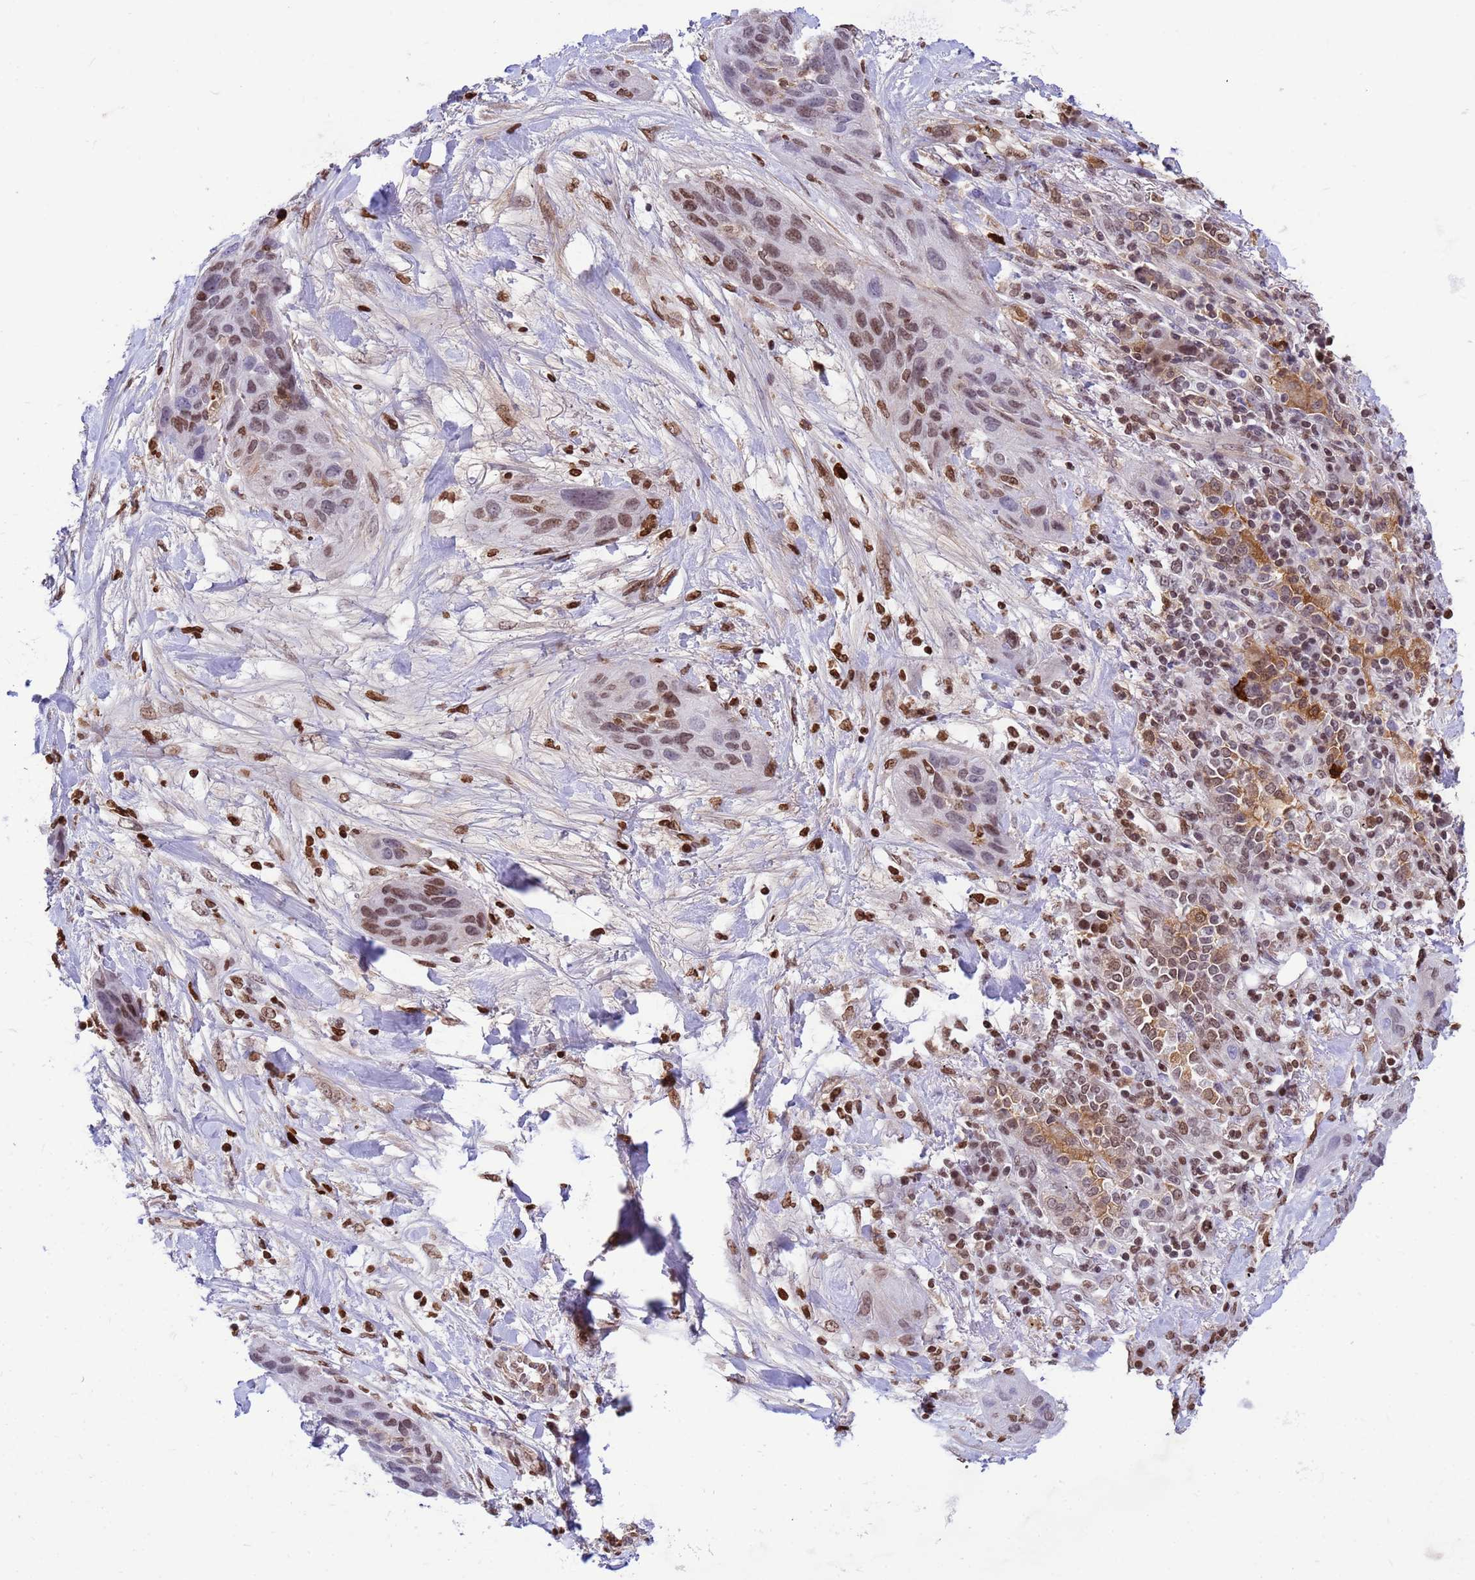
{"staining": {"intensity": "moderate", "quantity": ">75%", "location": "nuclear"}, "tissue": "lung cancer", "cell_type": "Tumor cells", "image_type": "cancer", "snomed": [{"axis": "morphology", "description": "Squamous cell carcinoma, NOS"}, {"axis": "topography", "description": "Lung"}], "caption": "A brown stain highlights moderate nuclear staining of a protein in human squamous cell carcinoma (lung) tumor cells.", "gene": "ORM1", "patient": {"sex": "female", "age": 70}}